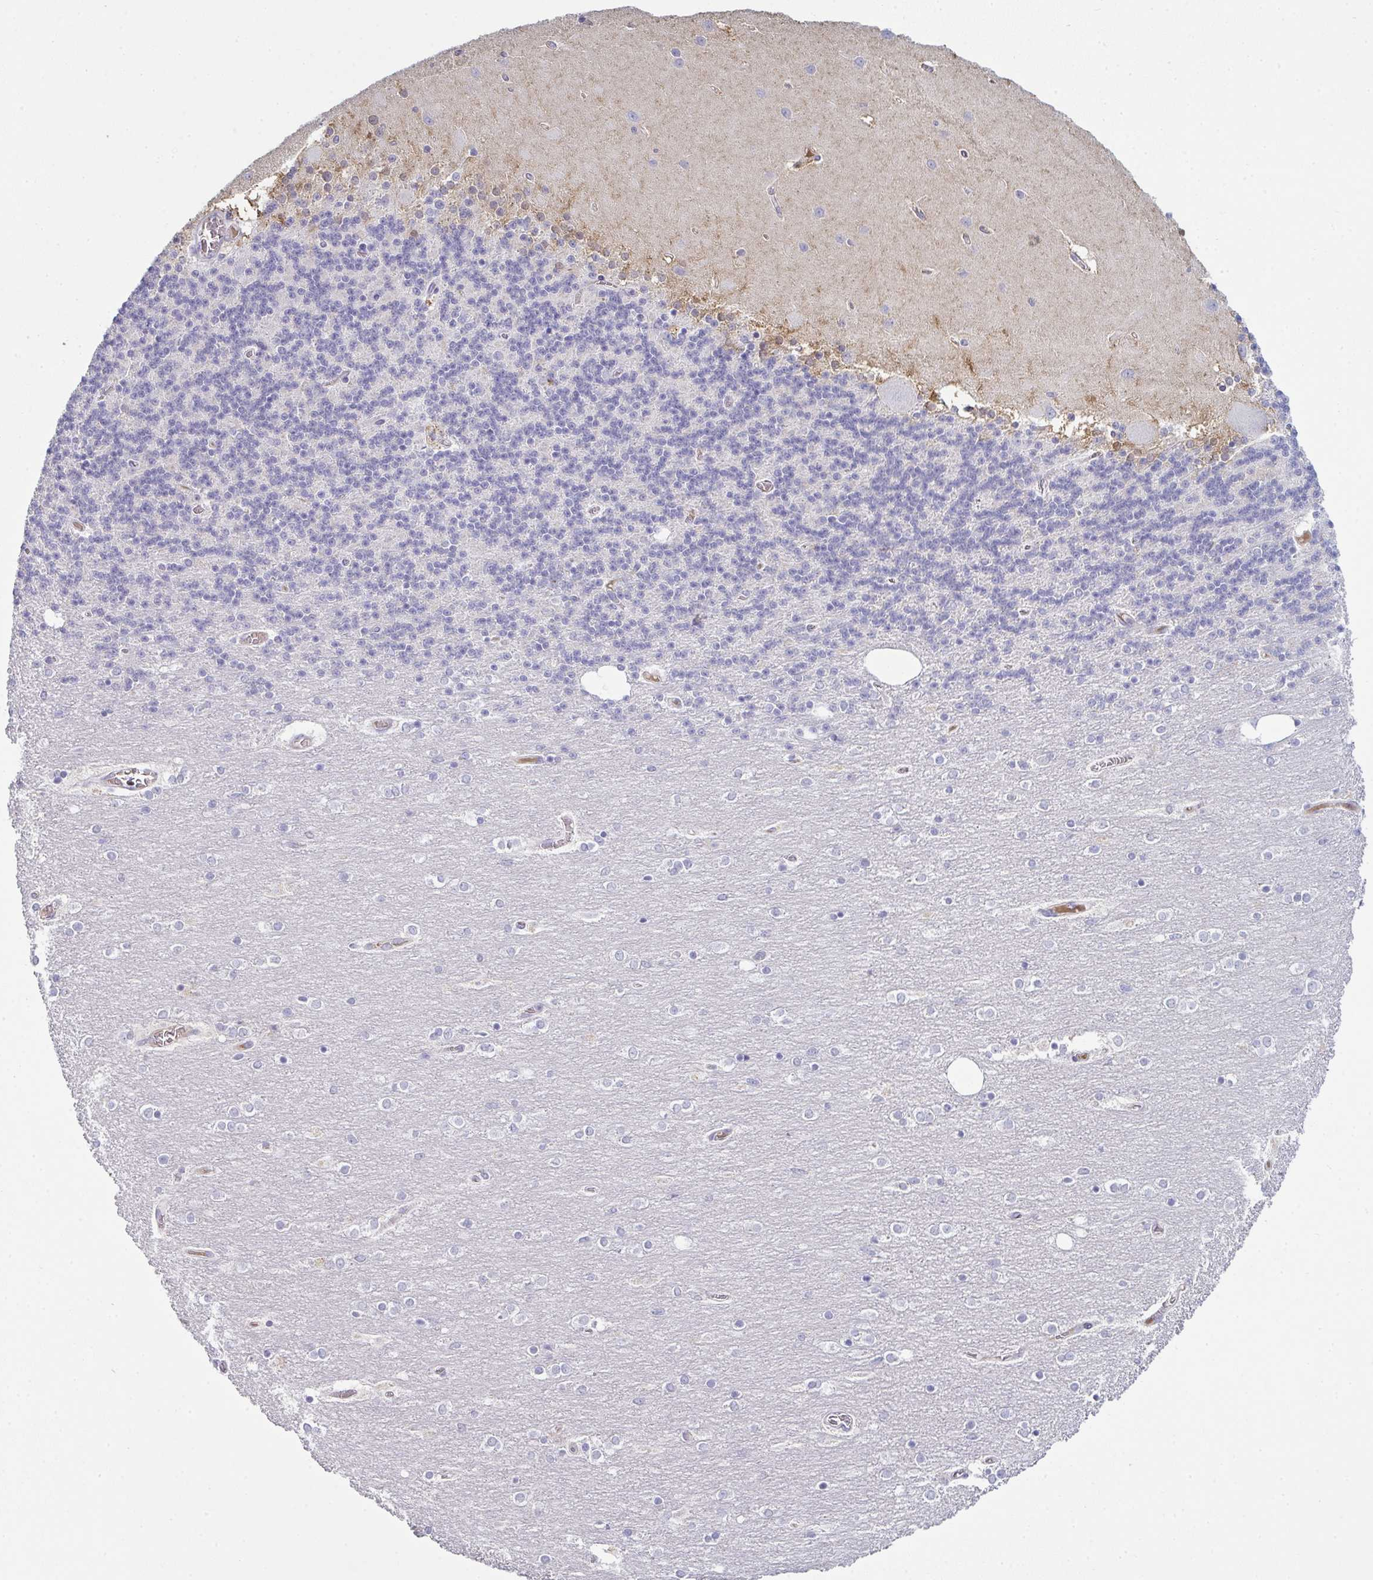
{"staining": {"intensity": "negative", "quantity": "none", "location": "none"}, "tissue": "cerebellum", "cell_type": "Cells in granular layer", "image_type": "normal", "snomed": [{"axis": "morphology", "description": "Normal tissue, NOS"}, {"axis": "topography", "description": "Cerebellum"}], "caption": "DAB (3,3'-diaminobenzidine) immunohistochemical staining of unremarkable human cerebellum reveals no significant expression in cells in granular layer. The staining was performed using DAB (3,3'-diaminobenzidine) to visualize the protein expression in brown, while the nuclei were stained in blue with hematoxylin (Magnification: 20x).", "gene": "ADAM21", "patient": {"sex": "female", "age": 54}}